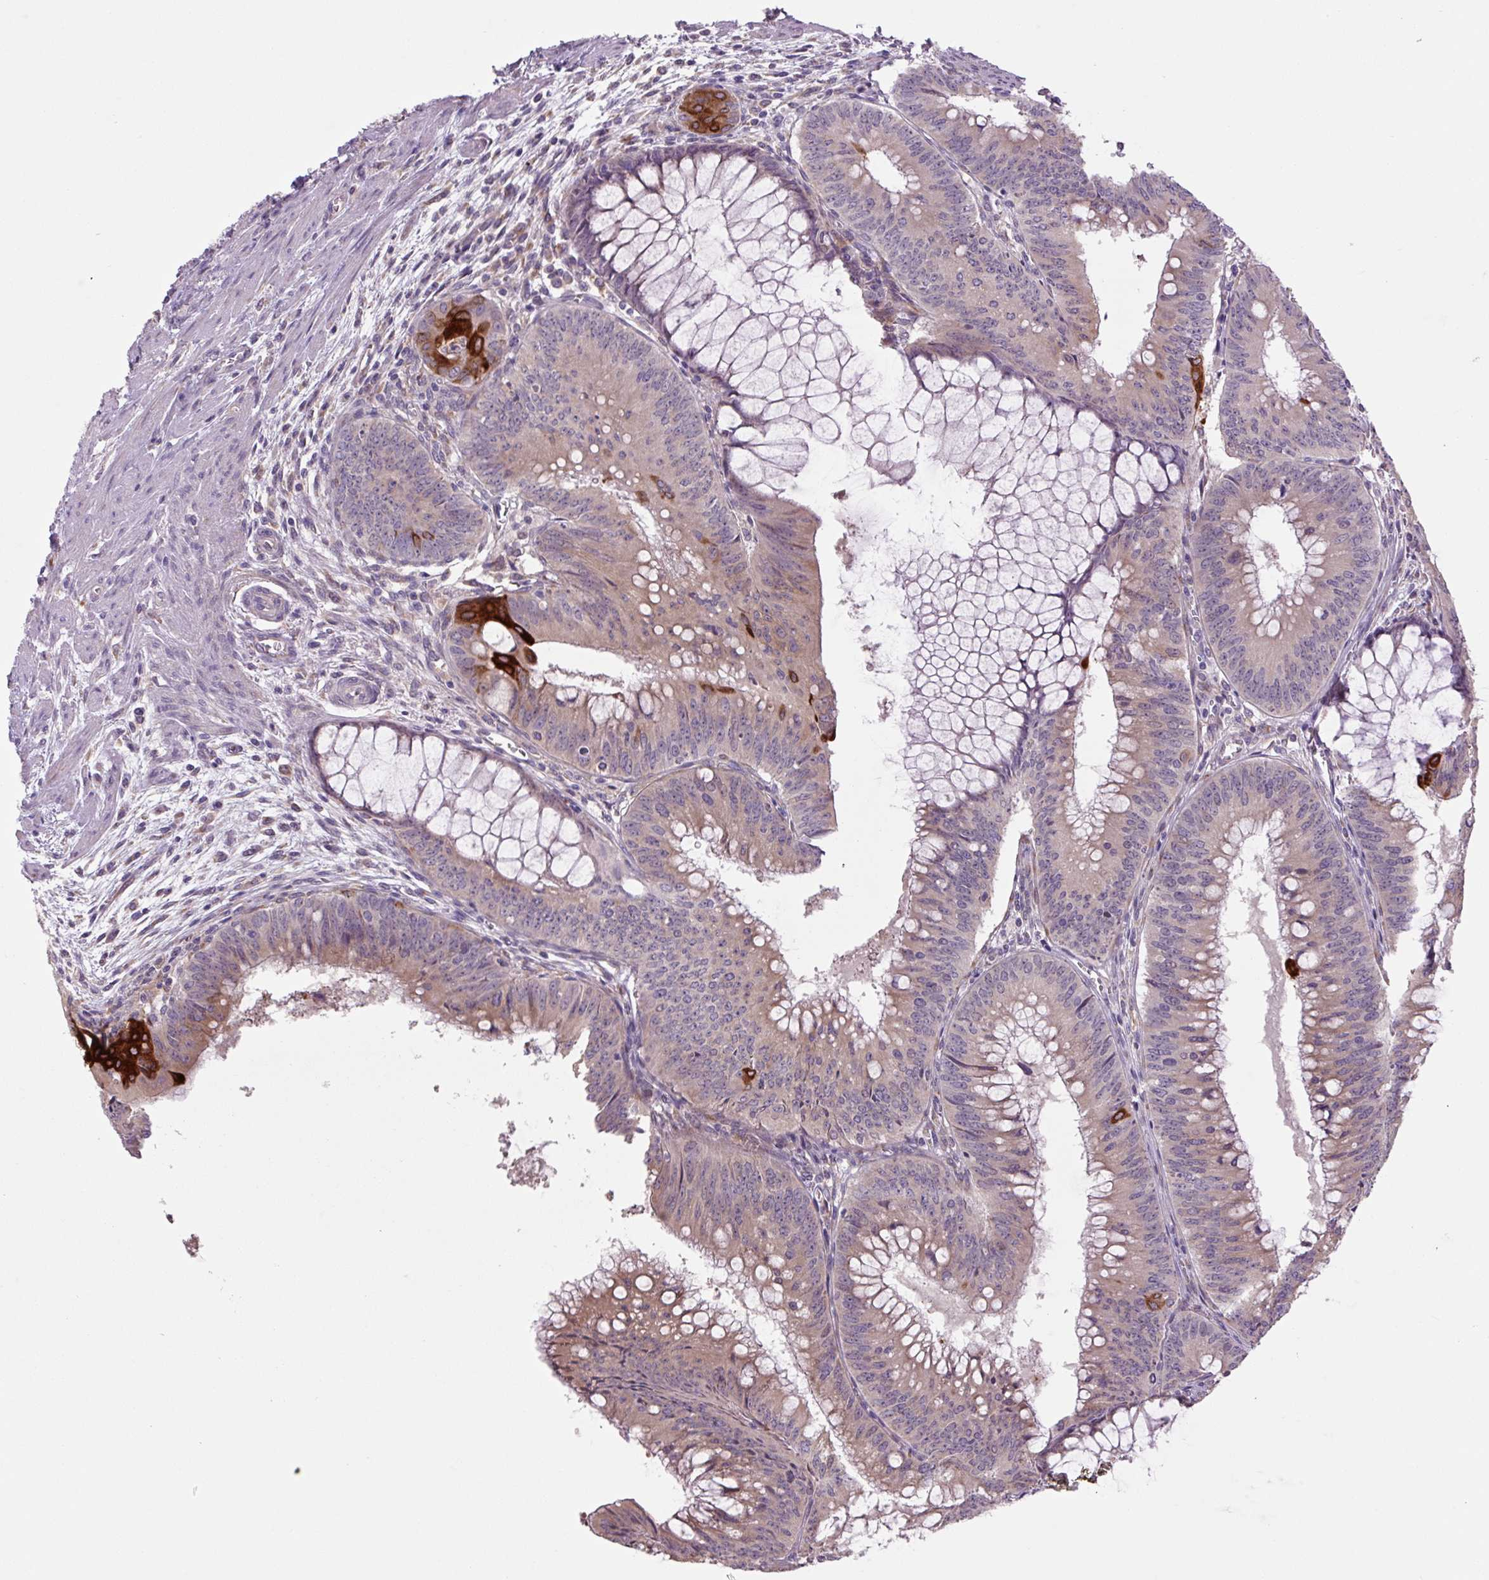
{"staining": {"intensity": "strong", "quantity": "<25%", "location": "cytoplasmic/membranous"}, "tissue": "colorectal cancer", "cell_type": "Tumor cells", "image_type": "cancer", "snomed": [{"axis": "morphology", "description": "Adenocarcinoma, NOS"}, {"axis": "topography", "description": "Rectum"}], "caption": "Brown immunohistochemical staining in colorectal cancer shows strong cytoplasmic/membranous staining in about <25% of tumor cells.", "gene": "PLA2G4A", "patient": {"sex": "female", "age": 72}}